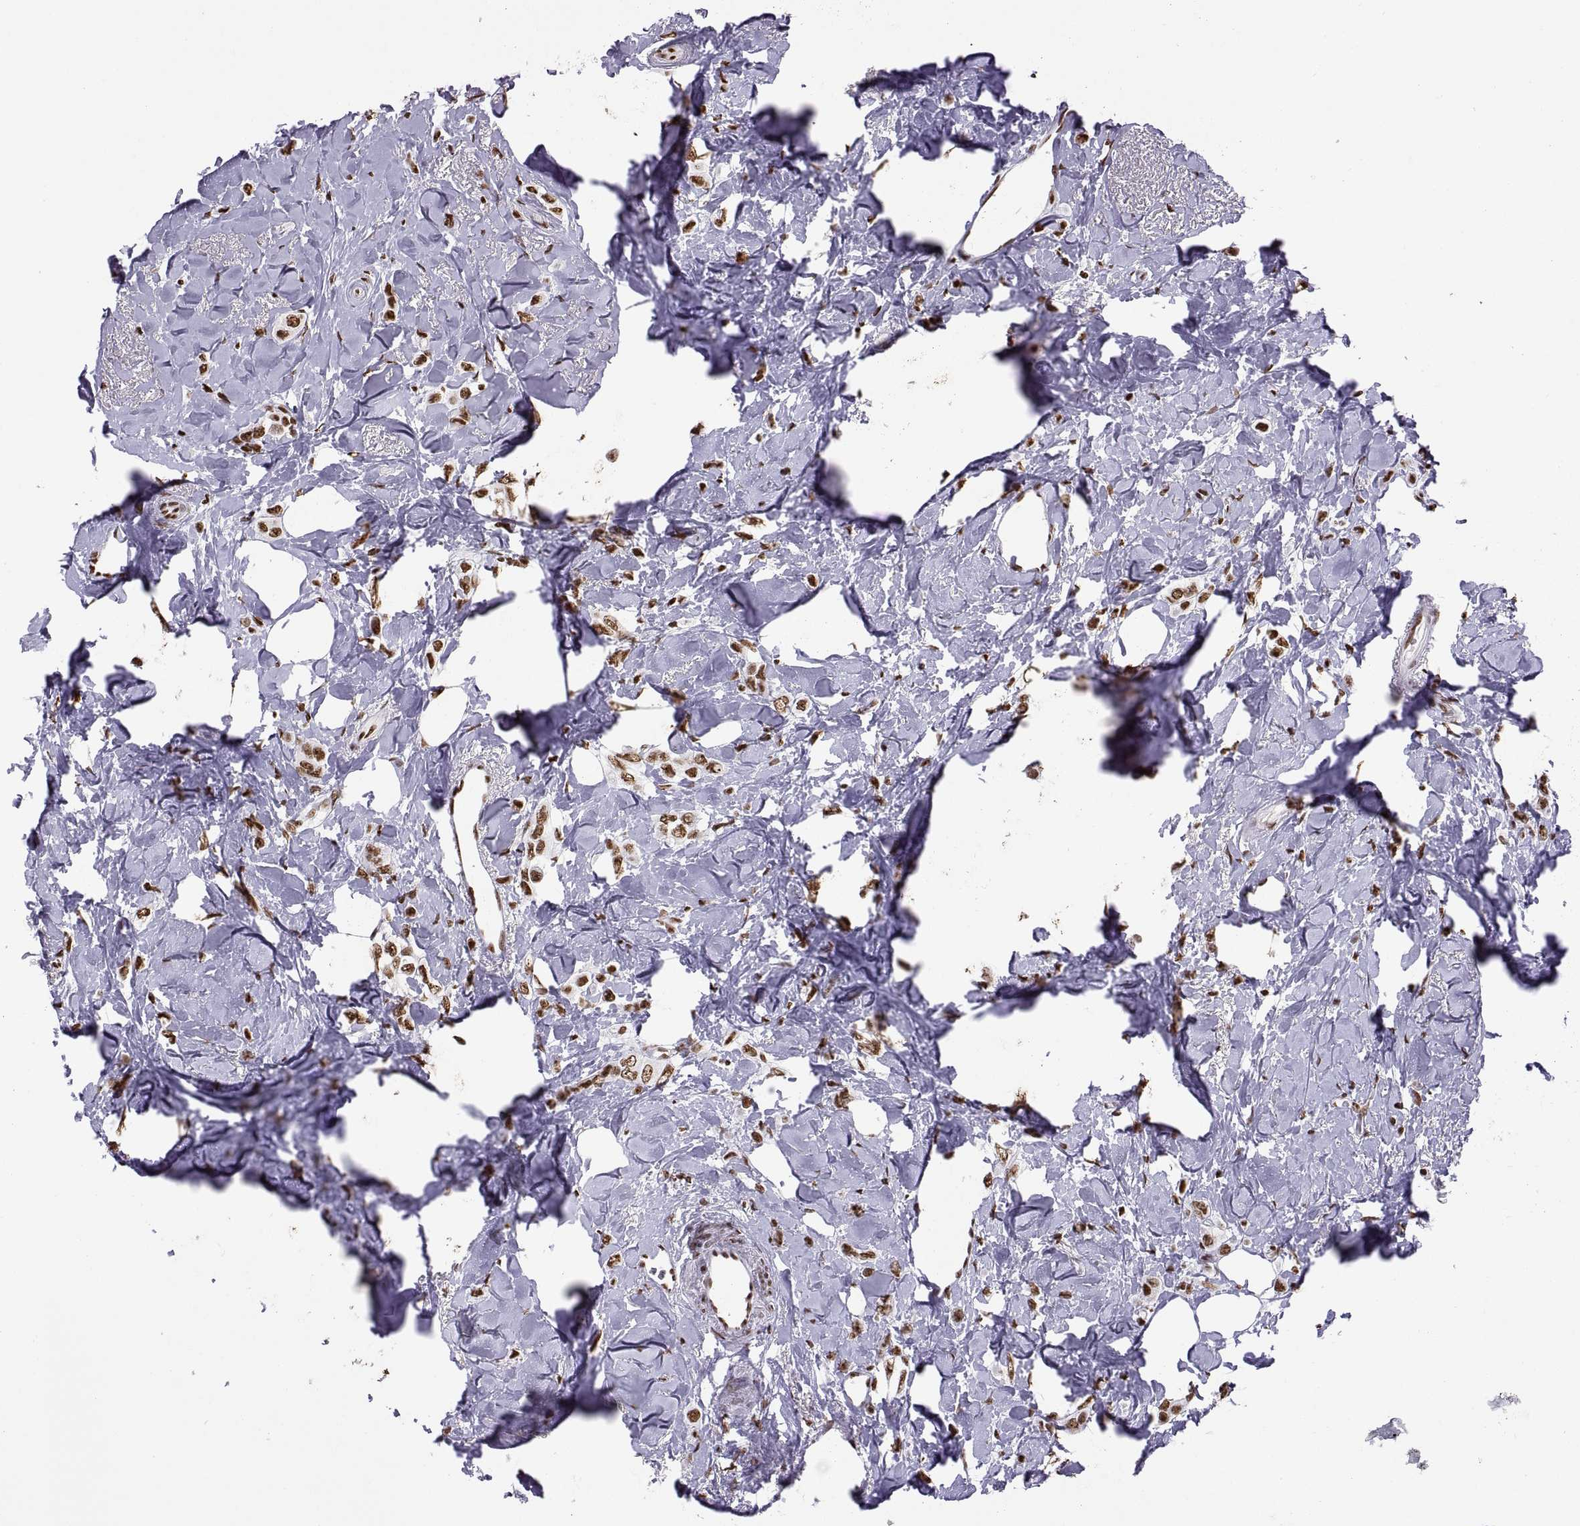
{"staining": {"intensity": "strong", "quantity": "25%-75%", "location": "nuclear"}, "tissue": "breast cancer", "cell_type": "Tumor cells", "image_type": "cancer", "snomed": [{"axis": "morphology", "description": "Lobular carcinoma"}, {"axis": "topography", "description": "Breast"}], "caption": "Brown immunohistochemical staining in breast lobular carcinoma demonstrates strong nuclear positivity in approximately 25%-75% of tumor cells.", "gene": "SNAI1", "patient": {"sex": "female", "age": 66}}